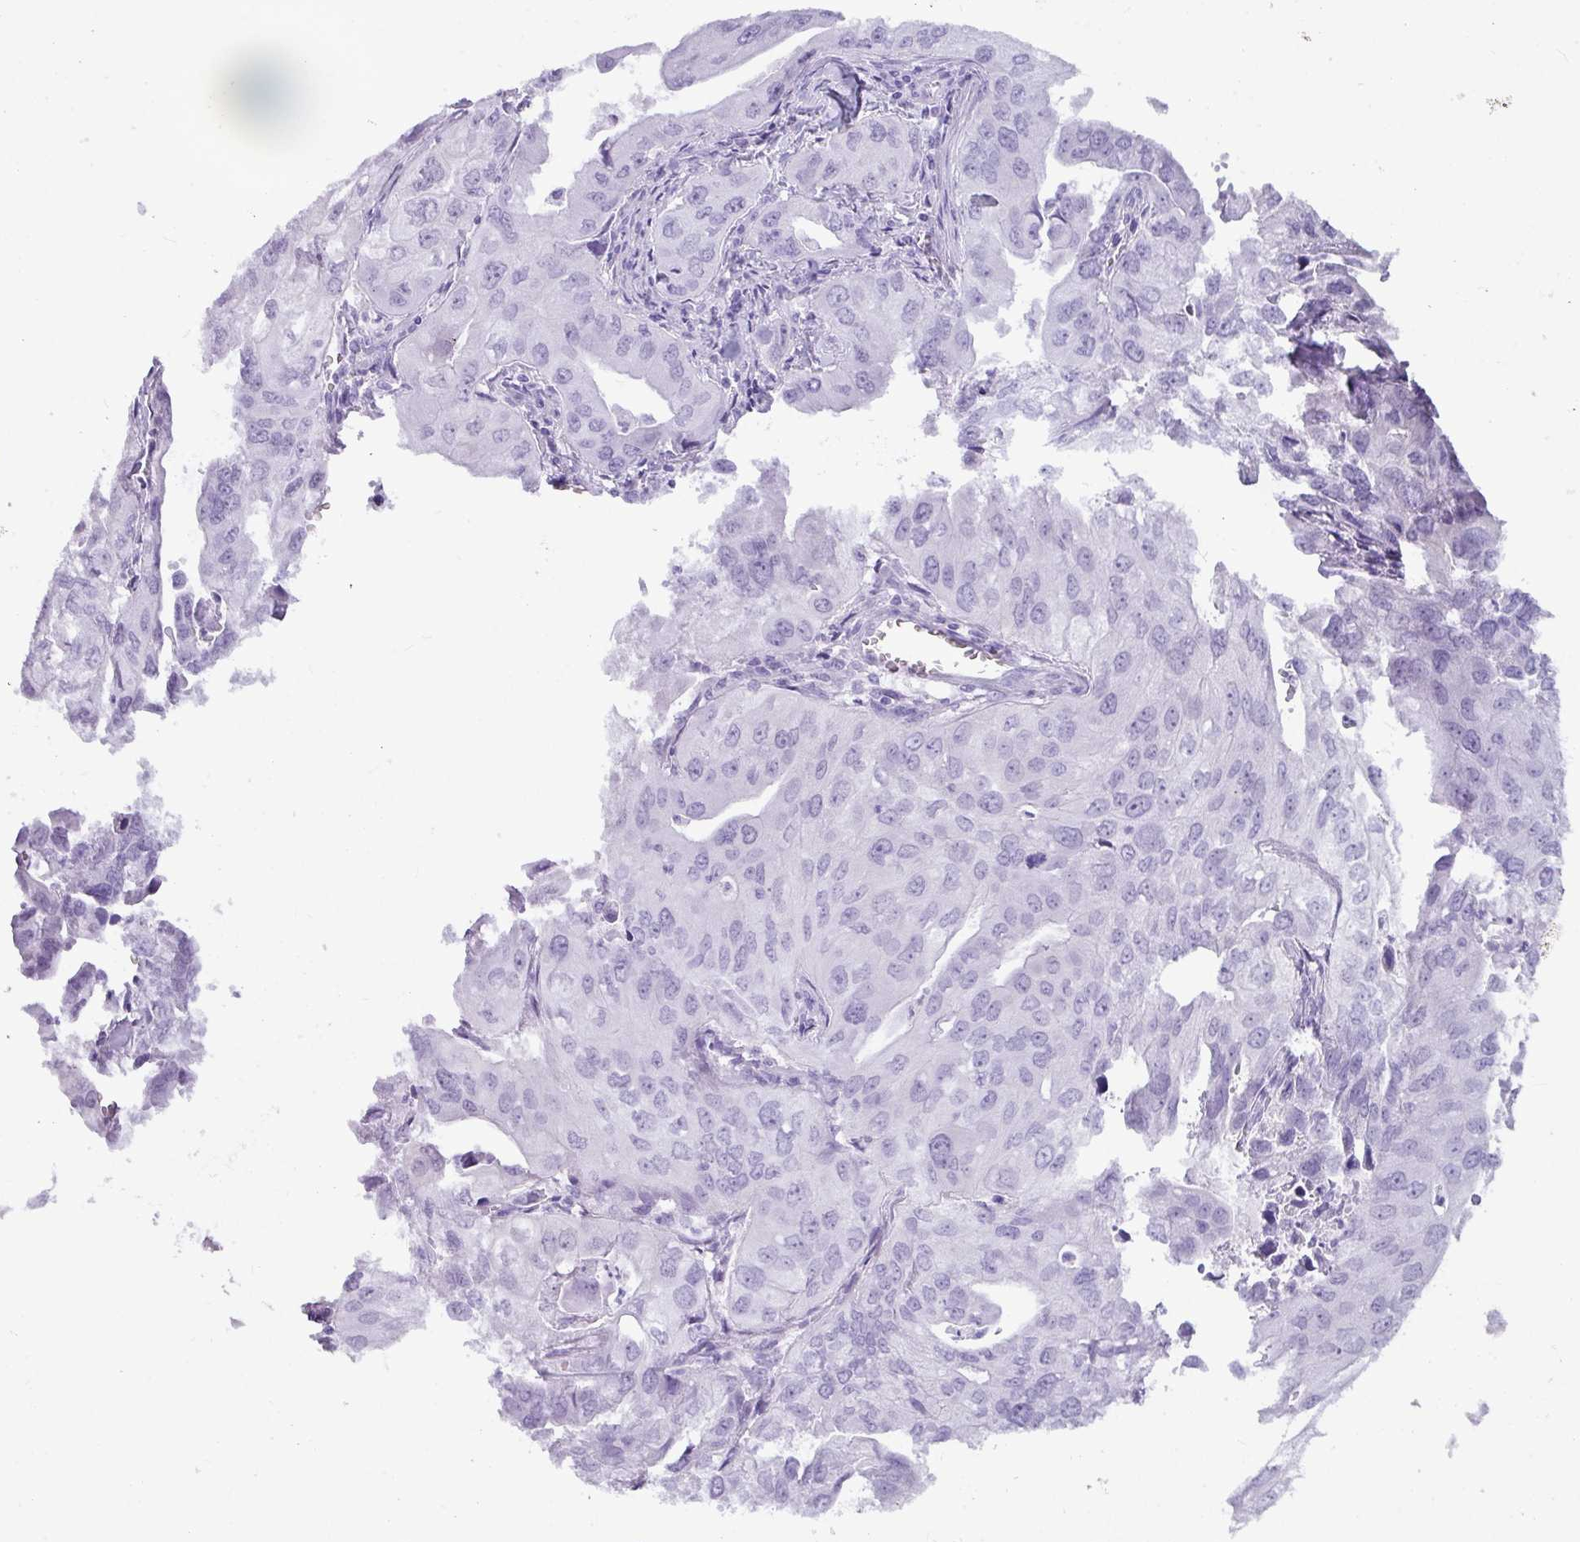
{"staining": {"intensity": "negative", "quantity": "none", "location": "none"}, "tissue": "lung cancer", "cell_type": "Tumor cells", "image_type": "cancer", "snomed": [{"axis": "morphology", "description": "Adenocarcinoma, NOS"}, {"axis": "topography", "description": "Lung"}], "caption": "Lung adenocarcinoma was stained to show a protein in brown. There is no significant positivity in tumor cells.", "gene": "NCCRP1", "patient": {"sex": "male", "age": 48}}